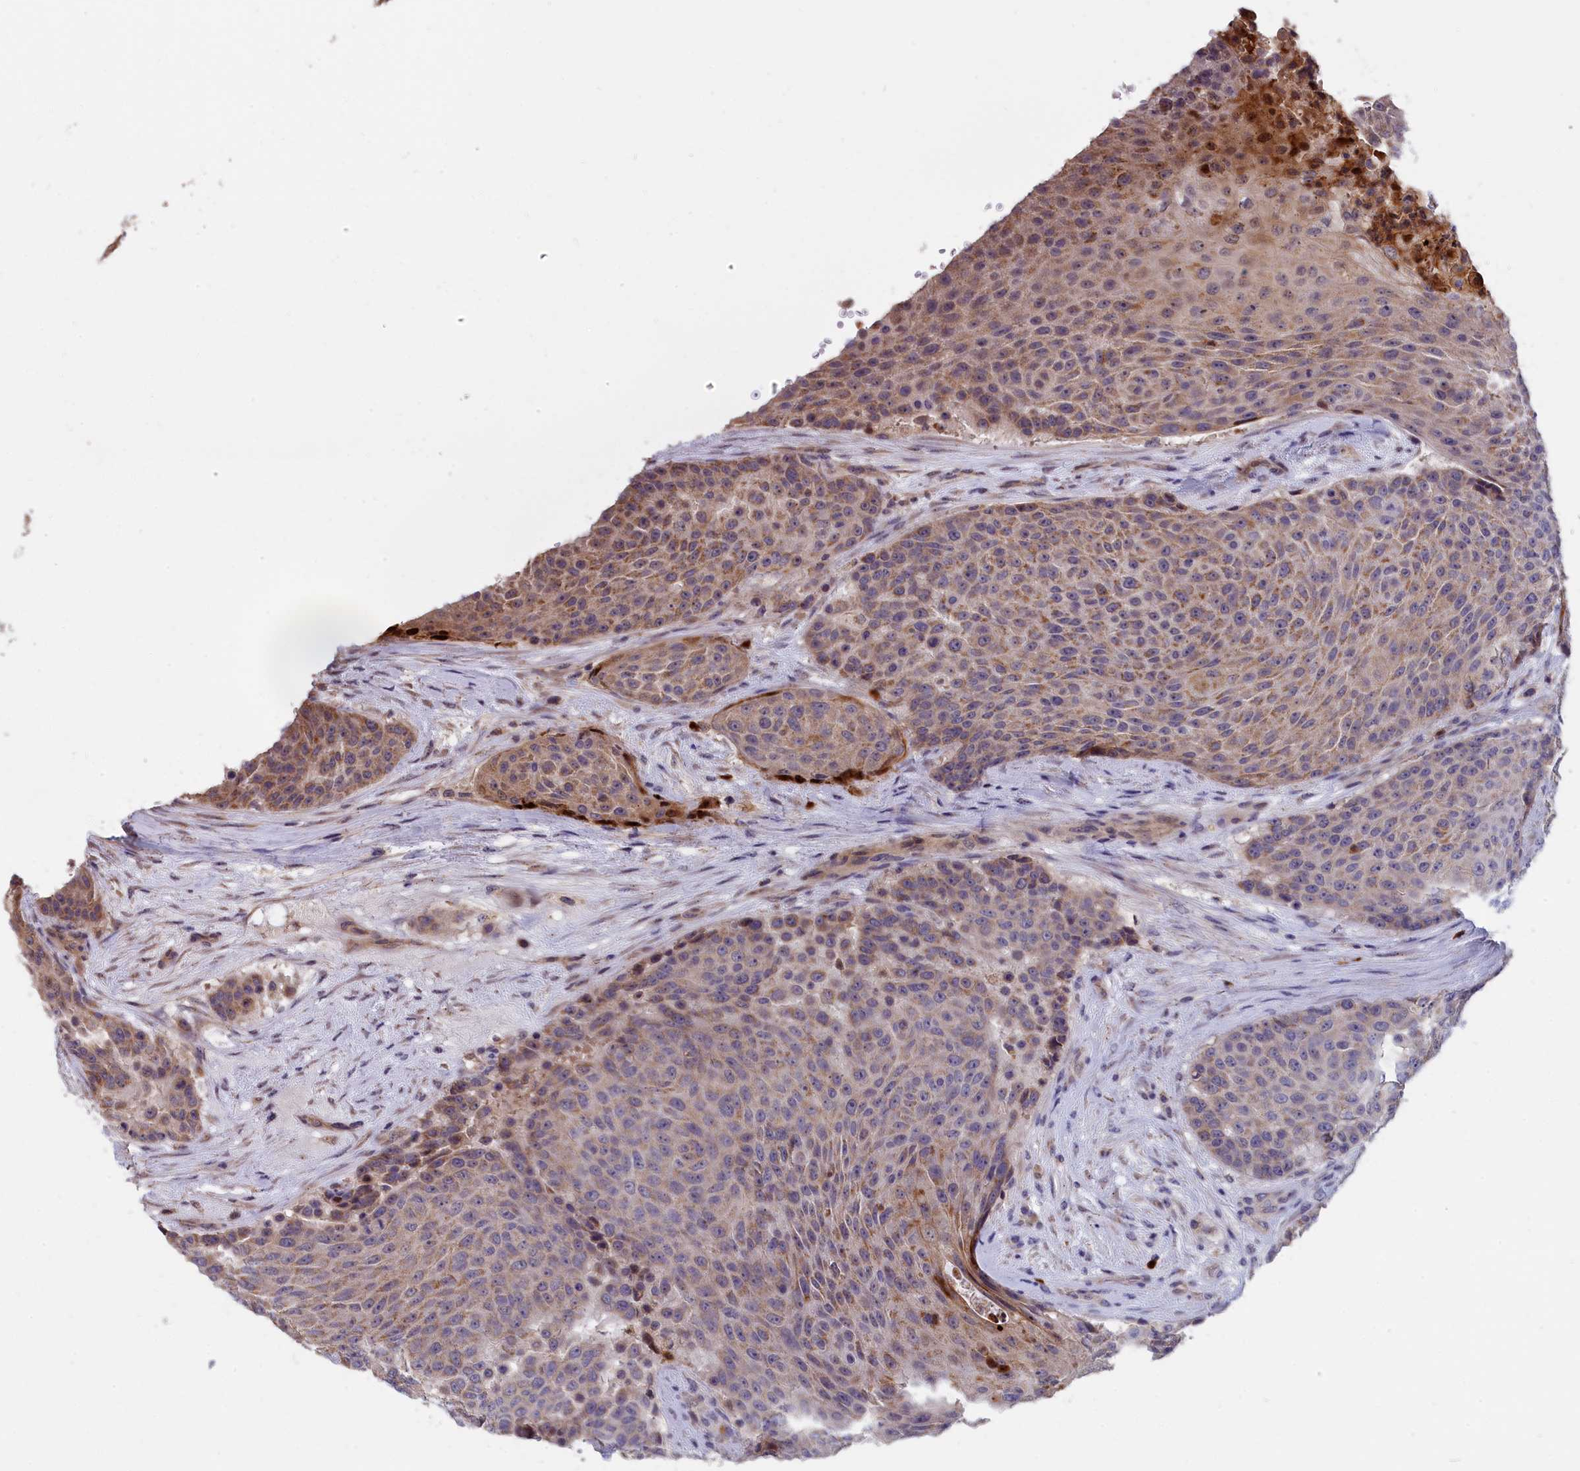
{"staining": {"intensity": "moderate", "quantity": "25%-75%", "location": "cytoplasmic/membranous"}, "tissue": "urothelial cancer", "cell_type": "Tumor cells", "image_type": "cancer", "snomed": [{"axis": "morphology", "description": "Urothelial carcinoma, High grade"}, {"axis": "topography", "description": "Urinary bladder"}], "caption": "High-power microscopy captured an immunohistochemistry micrograph of urothelial cancer, revealing moderate cytoplasmic/membranous expression in about 25%-75% of tumor cells.", "gene": "EPB41L4B", "patient": {"sex": "female", "age": 63}}